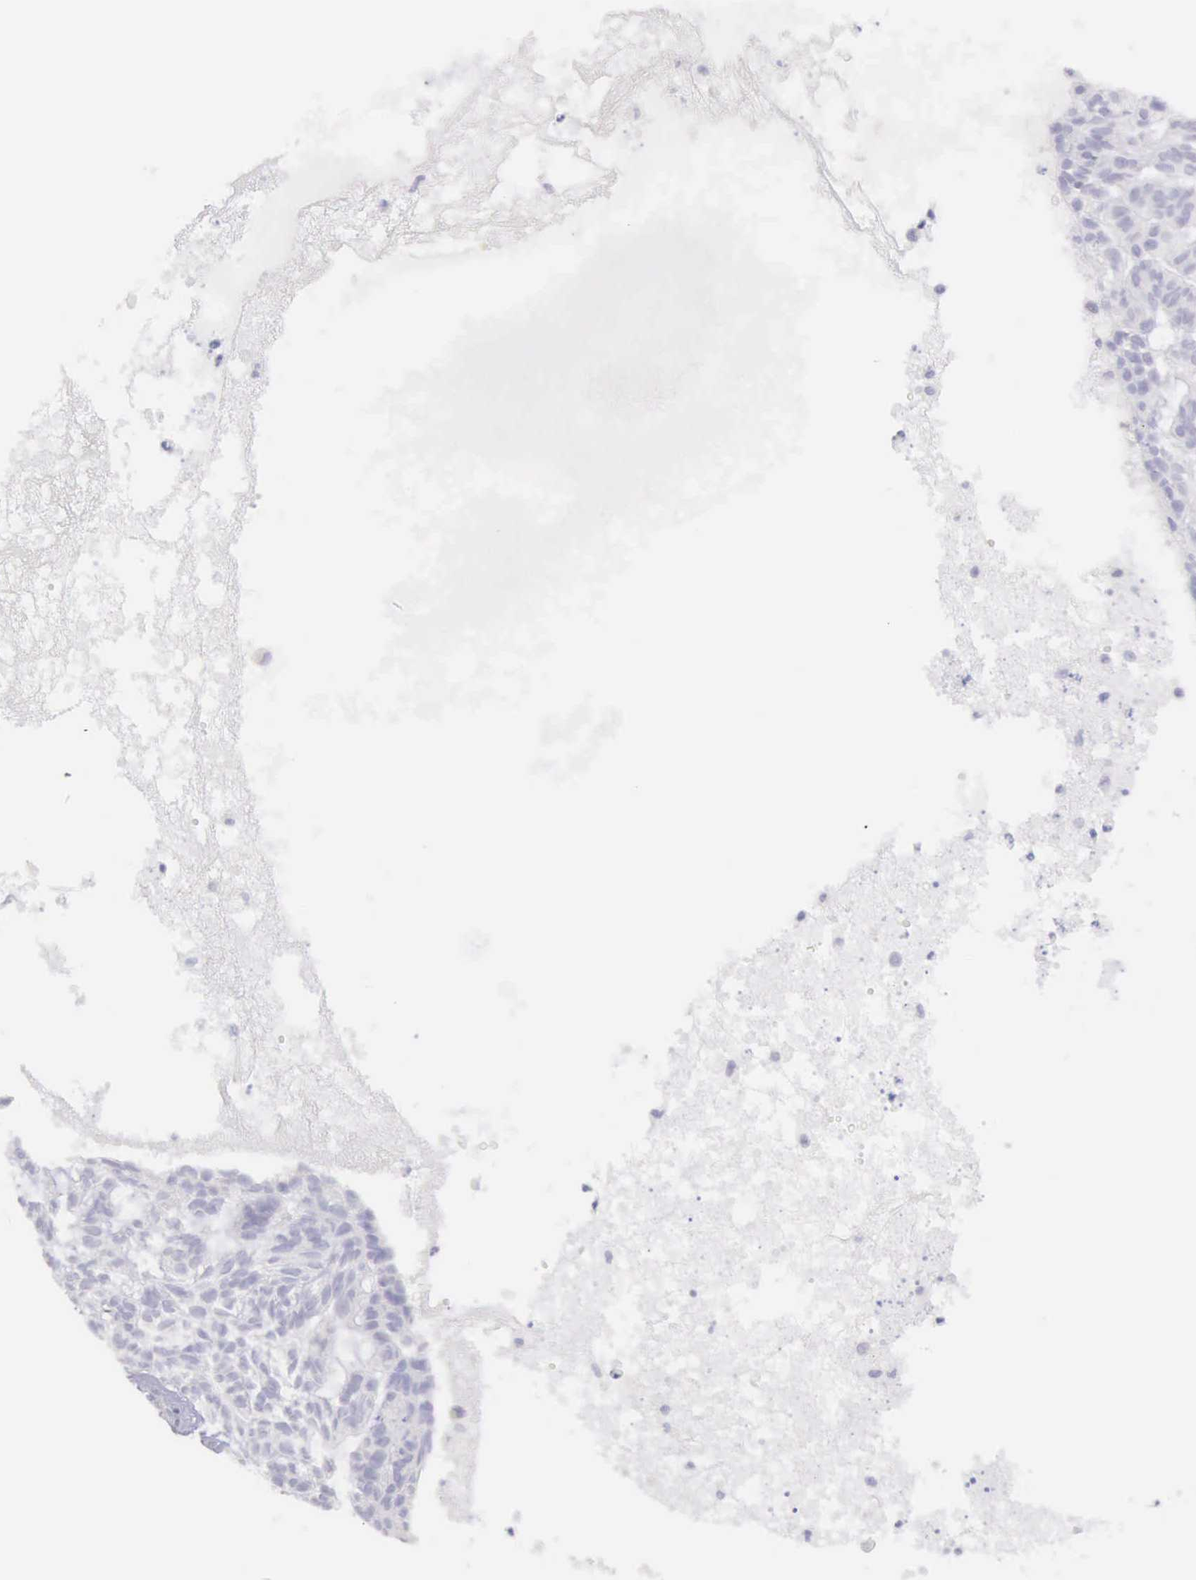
{"staining": {"intensity": "negative", "quantity": "none", "location": "none"}, "tissue": "skin cancer", "cell_type": "Tumor cells", "image_type": "cancer", "snomed": [{"axis": "morphology", "description": "Basal cell carcinoma"}, {"axis": "topography", "description": "Skin"}], "caption": "Photomicrograph shows no significant protein positivity in tumor cells of basal cell carcinoma (skin).", "gene": "ARFGAP3", "patient": {"sex": "male", "age": 75}}